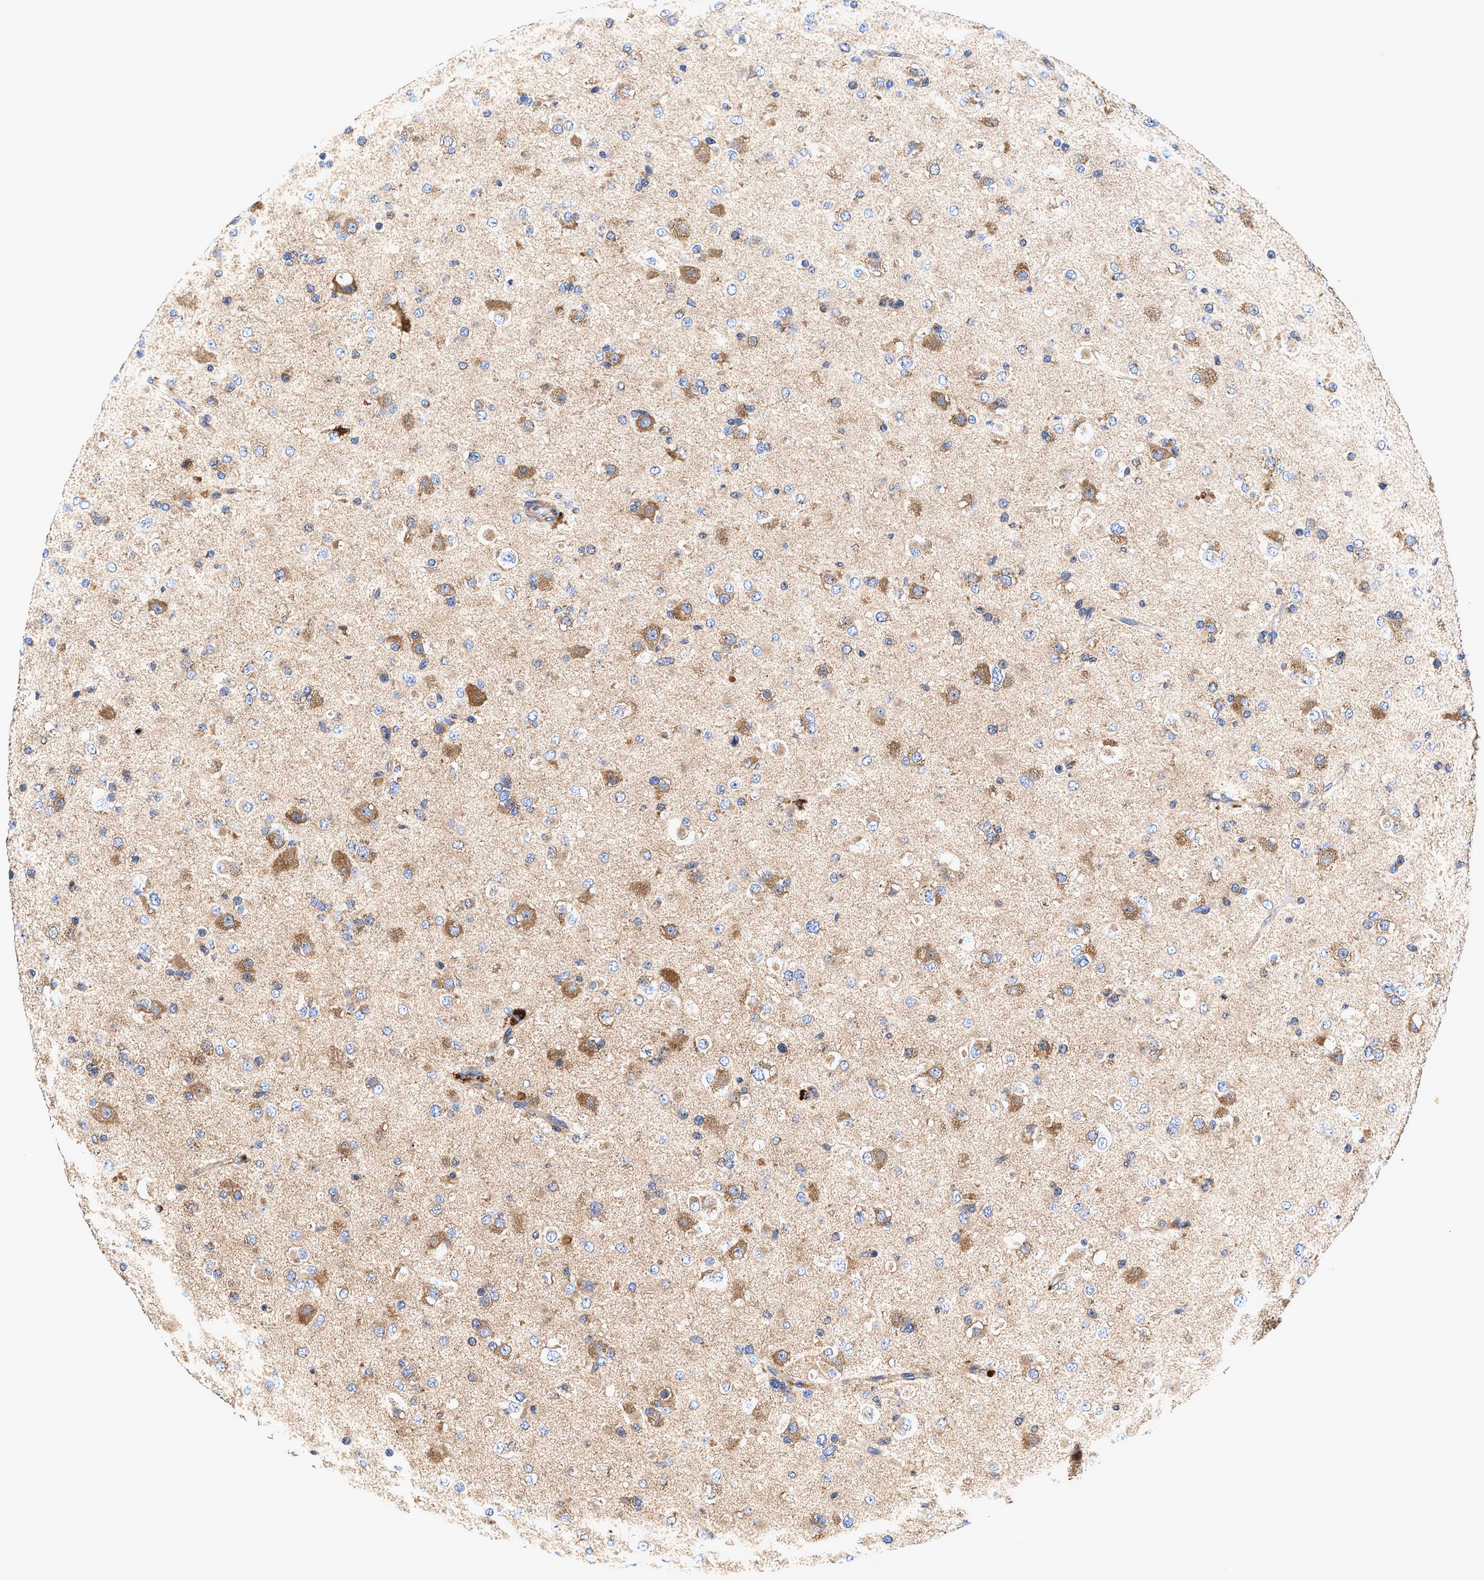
{"staining": {"intensity": "moderate", "quantity": "<25%", "location": "cytoplasmic/membranous"}, "tissue": "glioma", "cell_type": "Tumor cells", "image_type": "cancer", "snomed": [{"axis": "morphology", "description": "Glioma, malignant, Low grade"}, {"axis": "topography", "description": "Brain"}], "caption": "Moderate cytoplasmic/membranous expression for a protein is appreciated in about <25% of tumor cells of low-grade glioma (malignant) using IHC.", "gene": "EFNA4", "patient": {"sex": "male", "age": 65}}